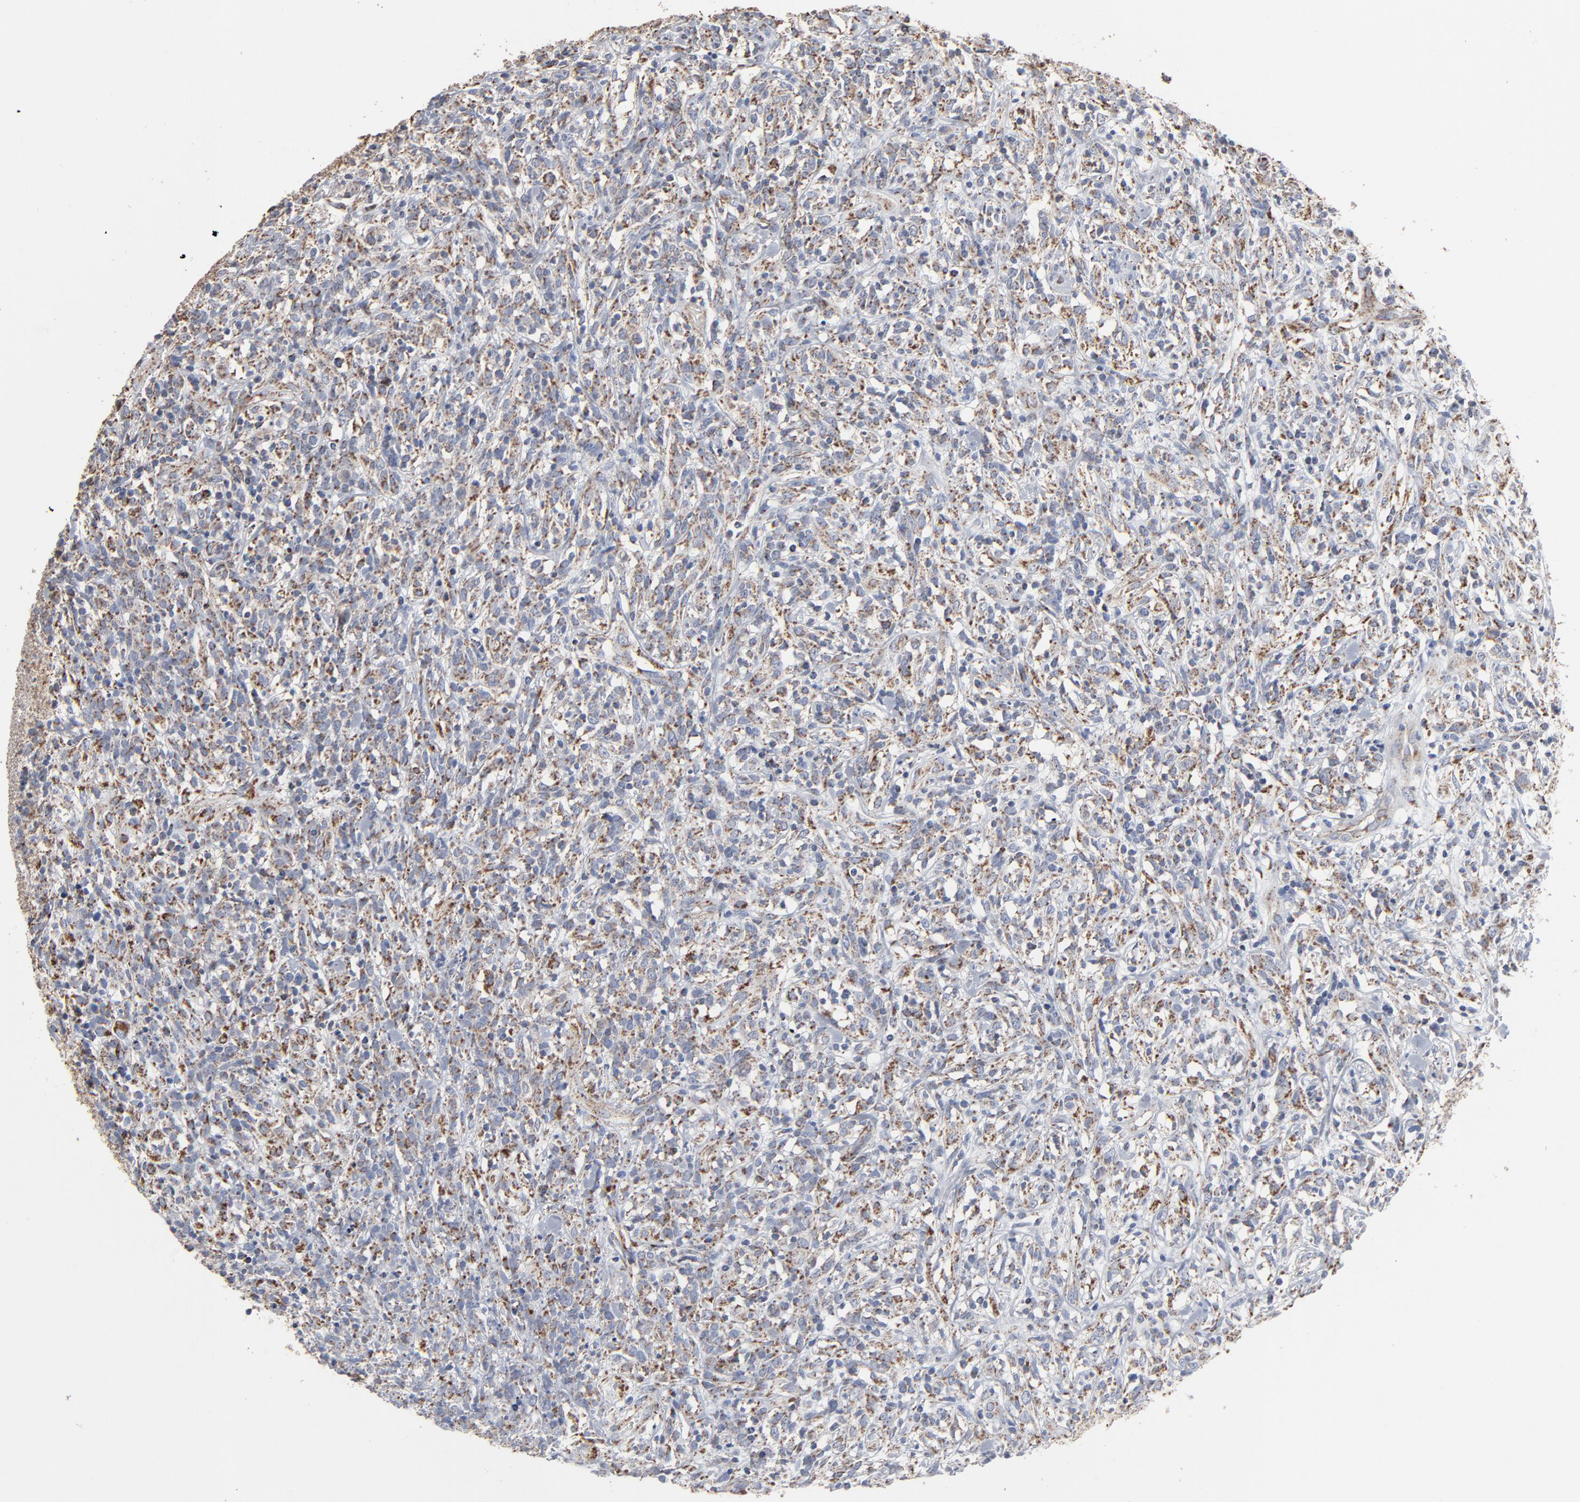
{"staining": {"intensity": "strong", "quantity": "25%-75%", "location": "cytoplasmic/membranous"}, "tissue": "lymphoma", "cell_type": "Tumor cells", "image_type": "cancer", "snomed": [{"axis": "morphology", "description": "Malignant lymphoma, non-Hodgkin's type, High grade"}, {"axis": "topography", "description": "Lymph node"}], "caption": "The photomicrograph displays a brown stain indicating the presence of a protein in the cytoplasmic/membranous of tumor cells in lymphoma. (IHC, brightfield microscopy, high magnification).", "gene": "UQCRC1", "patient": {"sex": "female", "age": 73}}